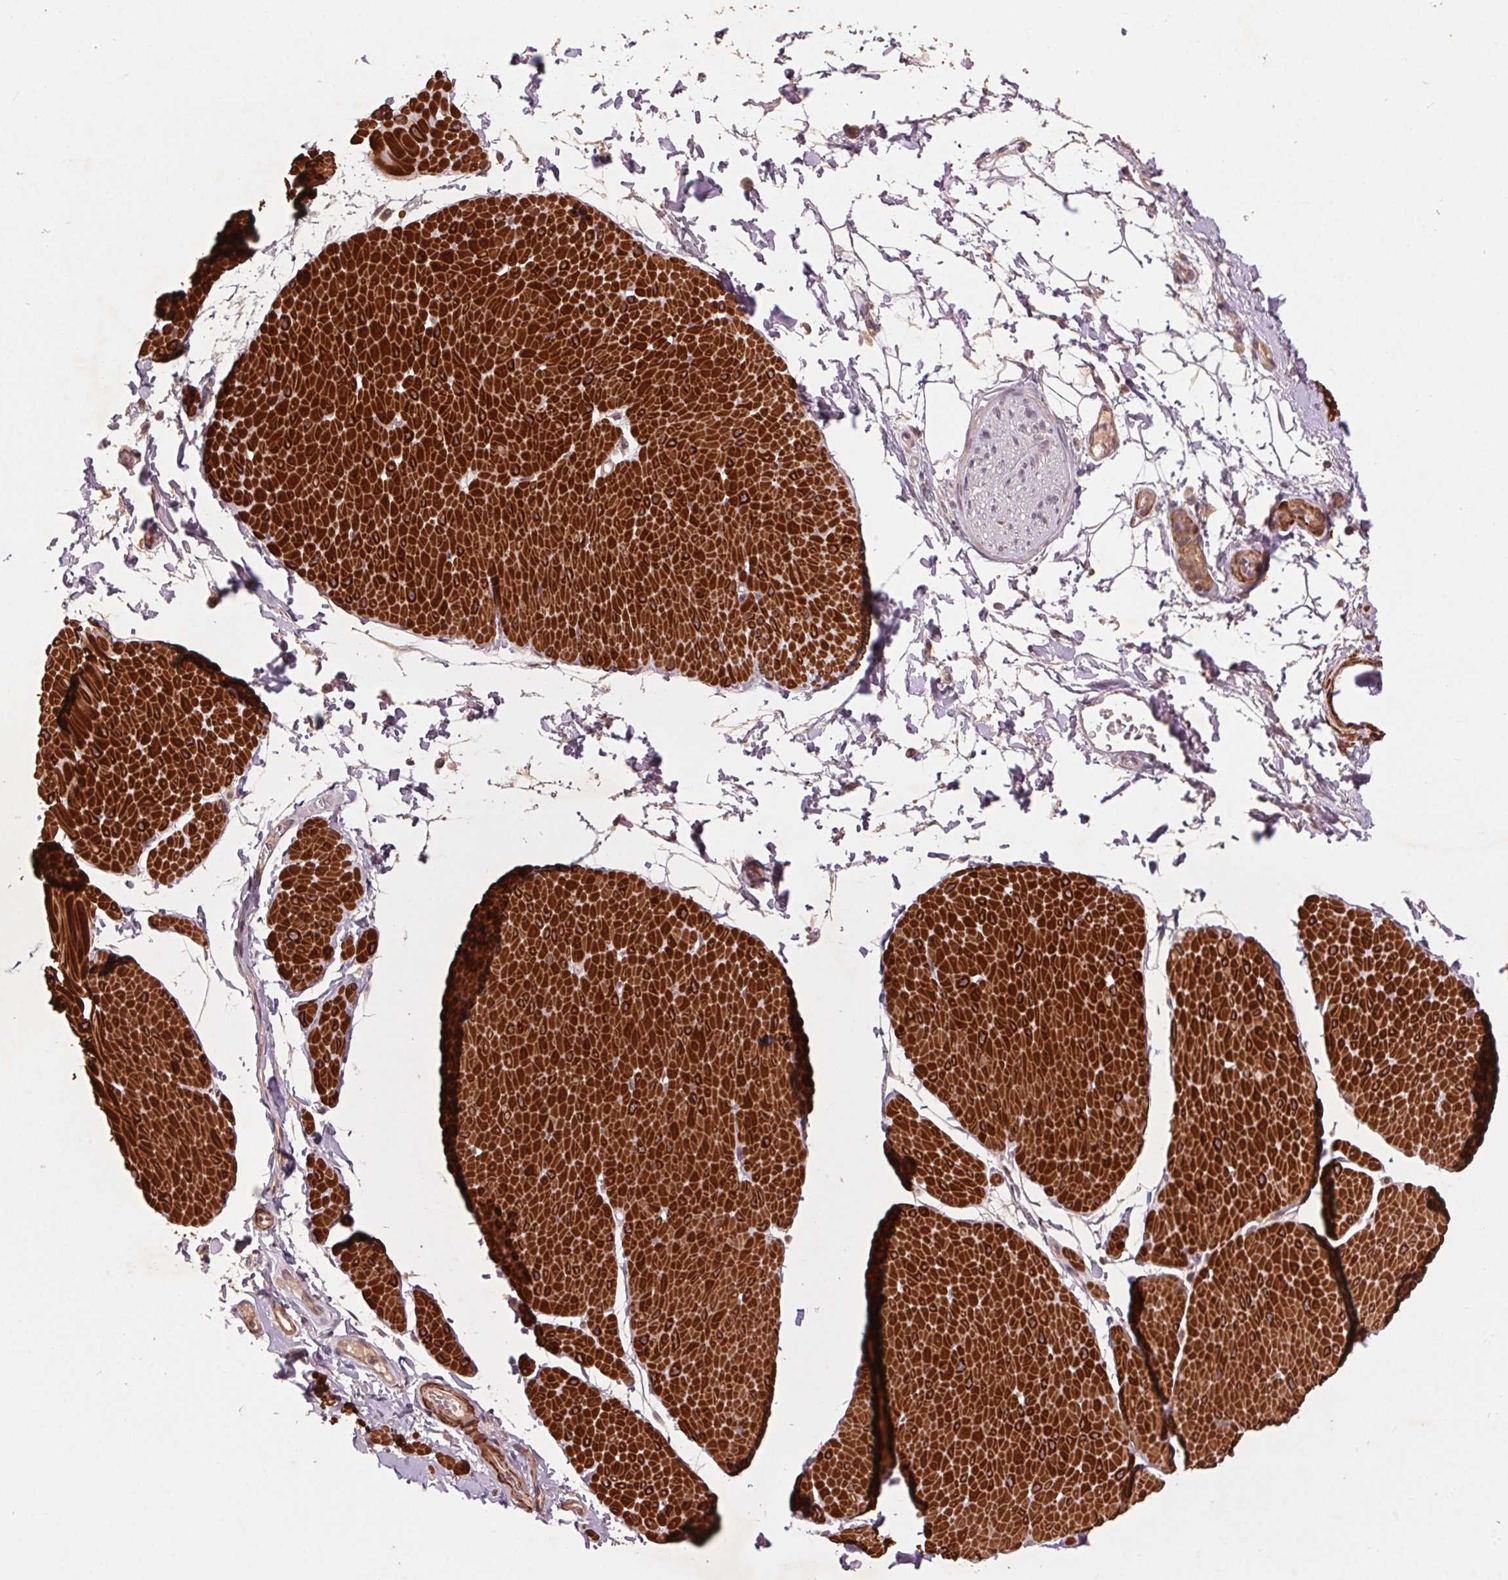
{"staining": {"intensity": "weak", "quantity": ">75%", "location": "cytoplasmic/membranous"}, "tissue": "adipose tissue", "cell_type": "Adipocytes", "image_type": "normal", "snomed": [{"axis": "morphology", "description": "Normal tissue, NOS"}, {"axis": "topography", "description": "Smooth muscle"}, {"axis": "topography", "description": "Peripheral nerve tissue"}], "caption": "Brown immunohistochemical staining in benign human adipose tissue displays weak cytoplasmic/membranous expression in about >75% of adipocytes.", "gene": "SMLR1", "patient": {"sex": "male", "age": 58}}